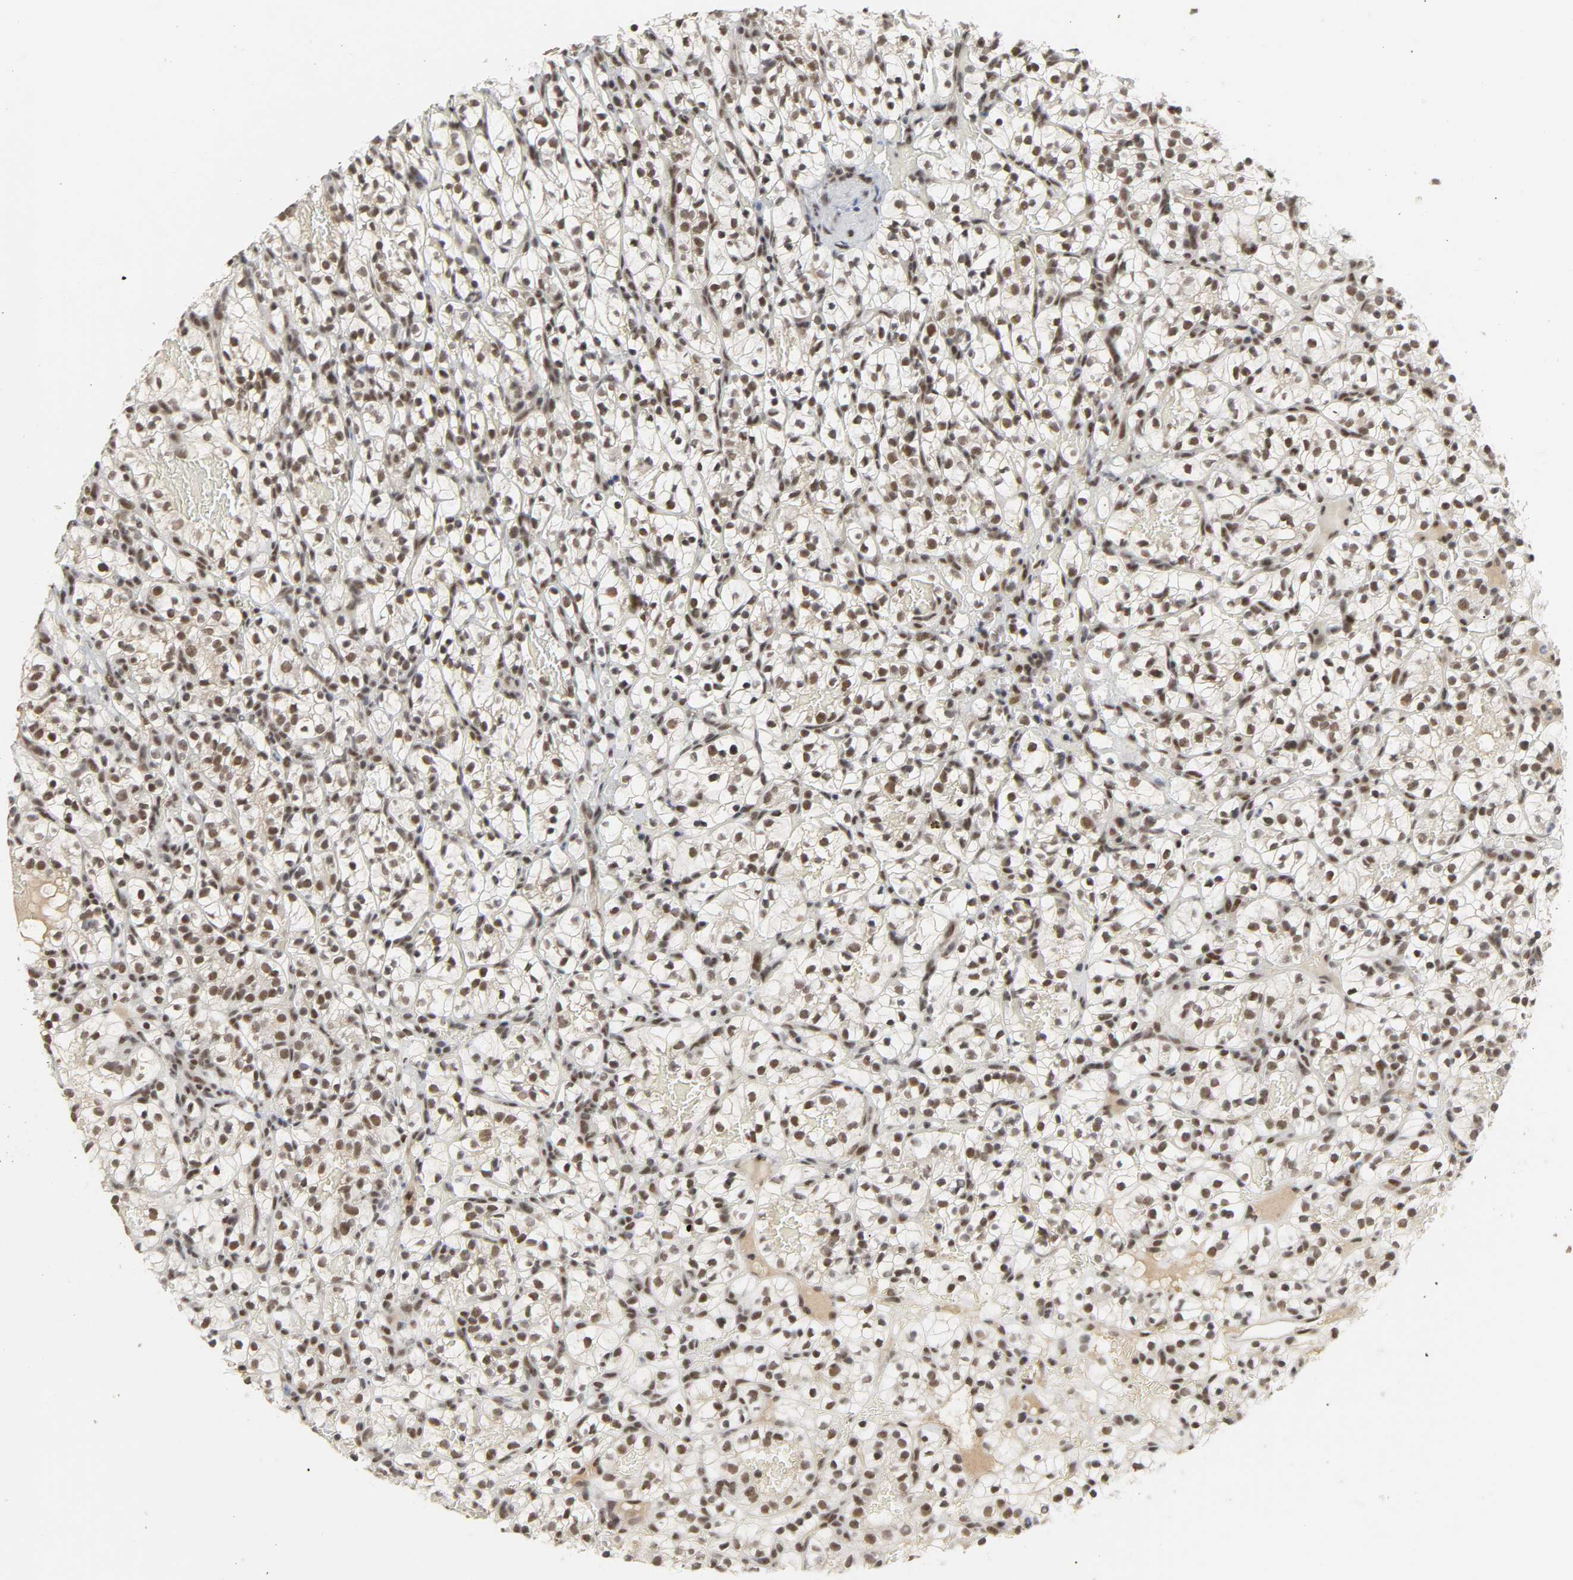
{"staining": {"intensity": "moderate", "quantity": ">75%", "location": "nuclear"}, "tissue": "renal cancer", "cell_type": "Tumor cells", "image_type": "cancer", "snomed": [{"axis": "morphology", "description": "Adenocarcinoma, NOS"}, {"axis": "topography", "description": "Kidney"}], "caption": "Protein staining of renal cancer (adenocarcinoma) tissue displays moderate nuclear positivity in approximately >75% of tumor cells. (DAB IHC, brown staining for protein, blue staining for nuclei).", "gene": "NCOA6", "patient": {"sex": "female", "age": 57}}